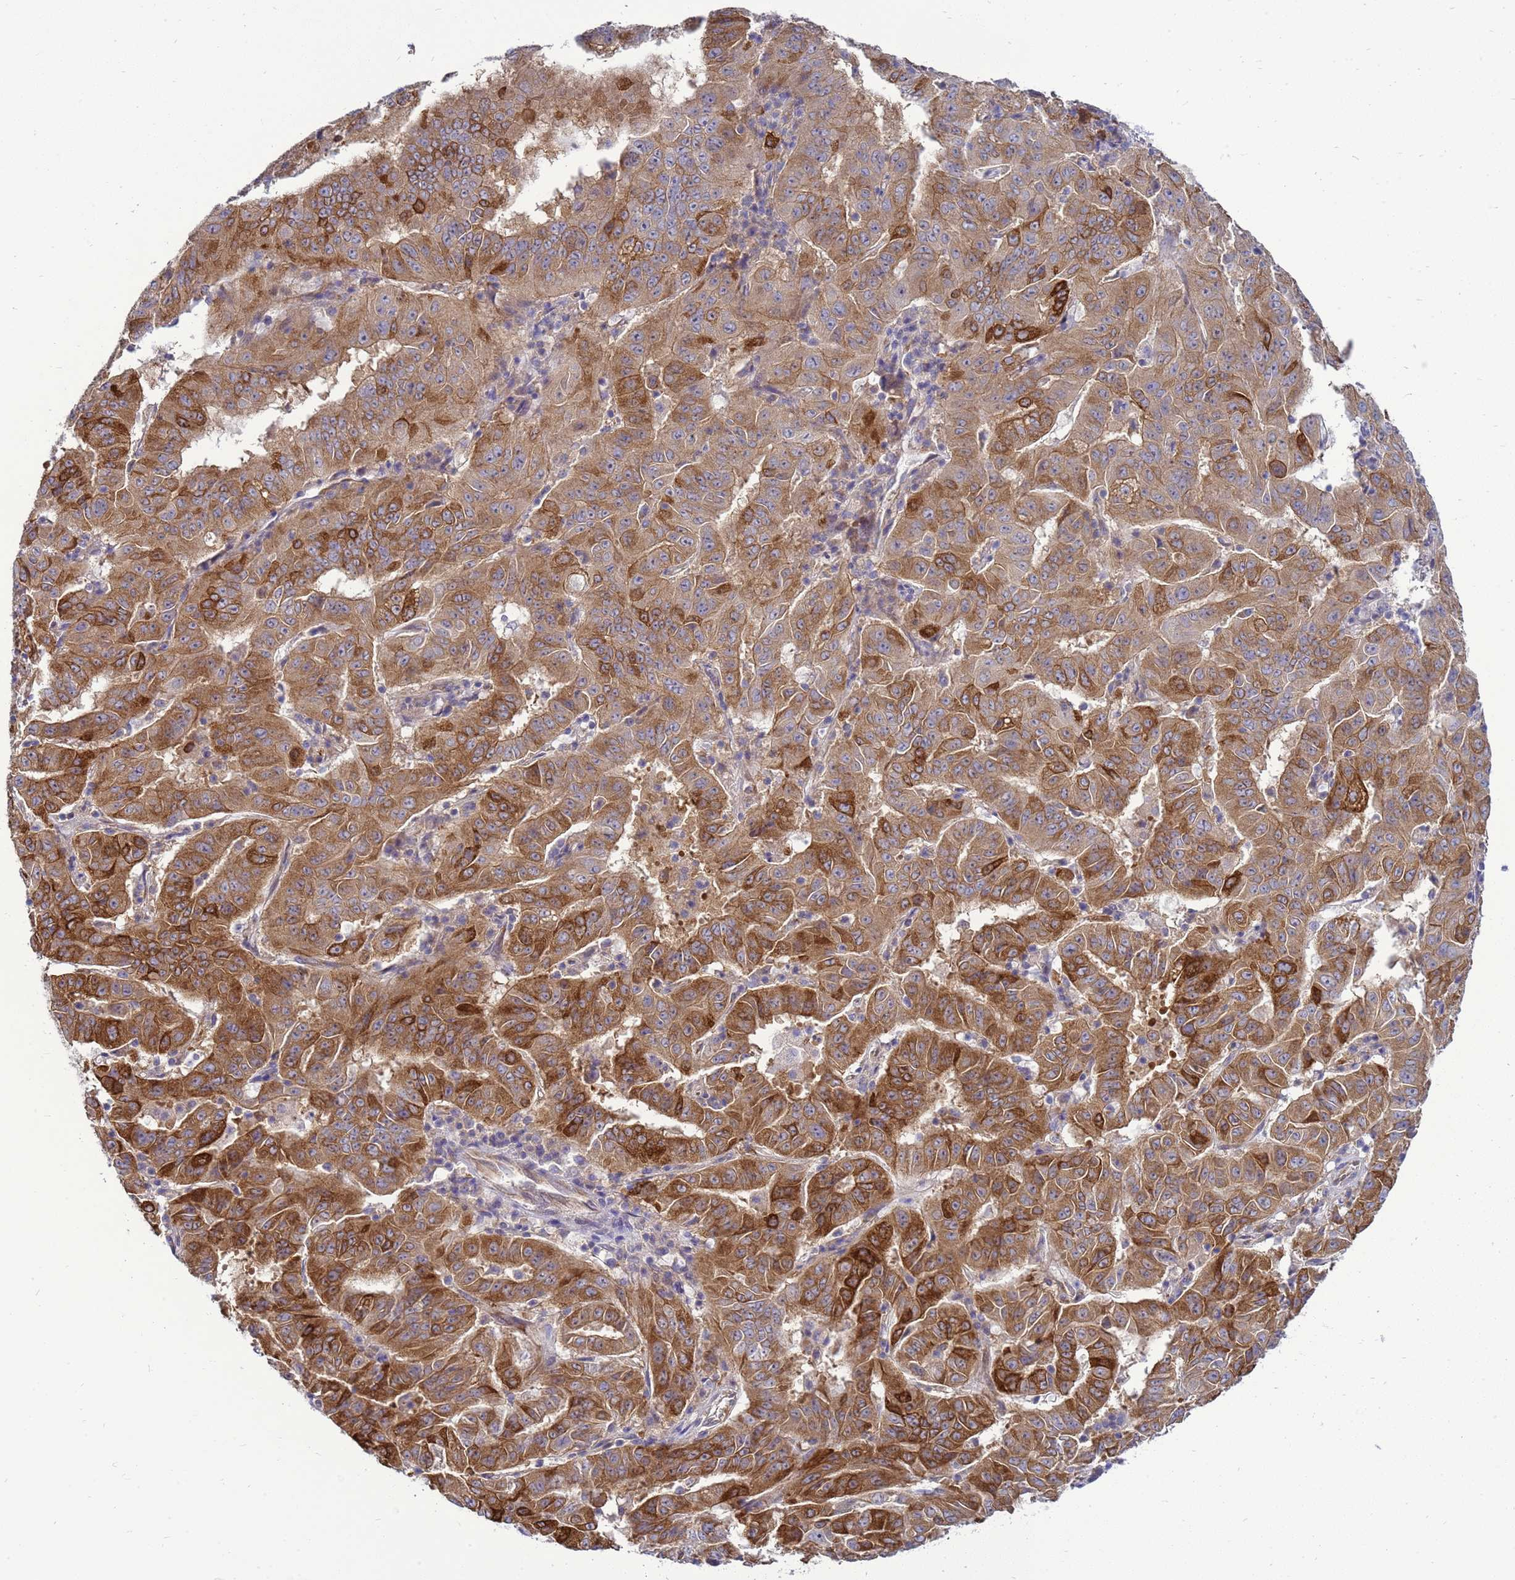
{"staining": {"intensity": "strong", "quantity": ">75%", "location": "cytoplasmic/membranous"}, "tissue": "pancreatic cancer", "cell_type": "Tumor cells", "image_type": "cancer", "snomed": [{"axis": "morphology", "description": "Adenocarcinoma, NOS"}, {"axis": "topography", "description": "Pancreas"}], "caption": "Immunohistochemical staining of pancreatic adenocarcinoma exhibits high levels of strong cytoplasmic/membranous expression in about >75% of tumor cells.", "gene": "MON1B", "patient": {"sex": "male", "age": 63}}